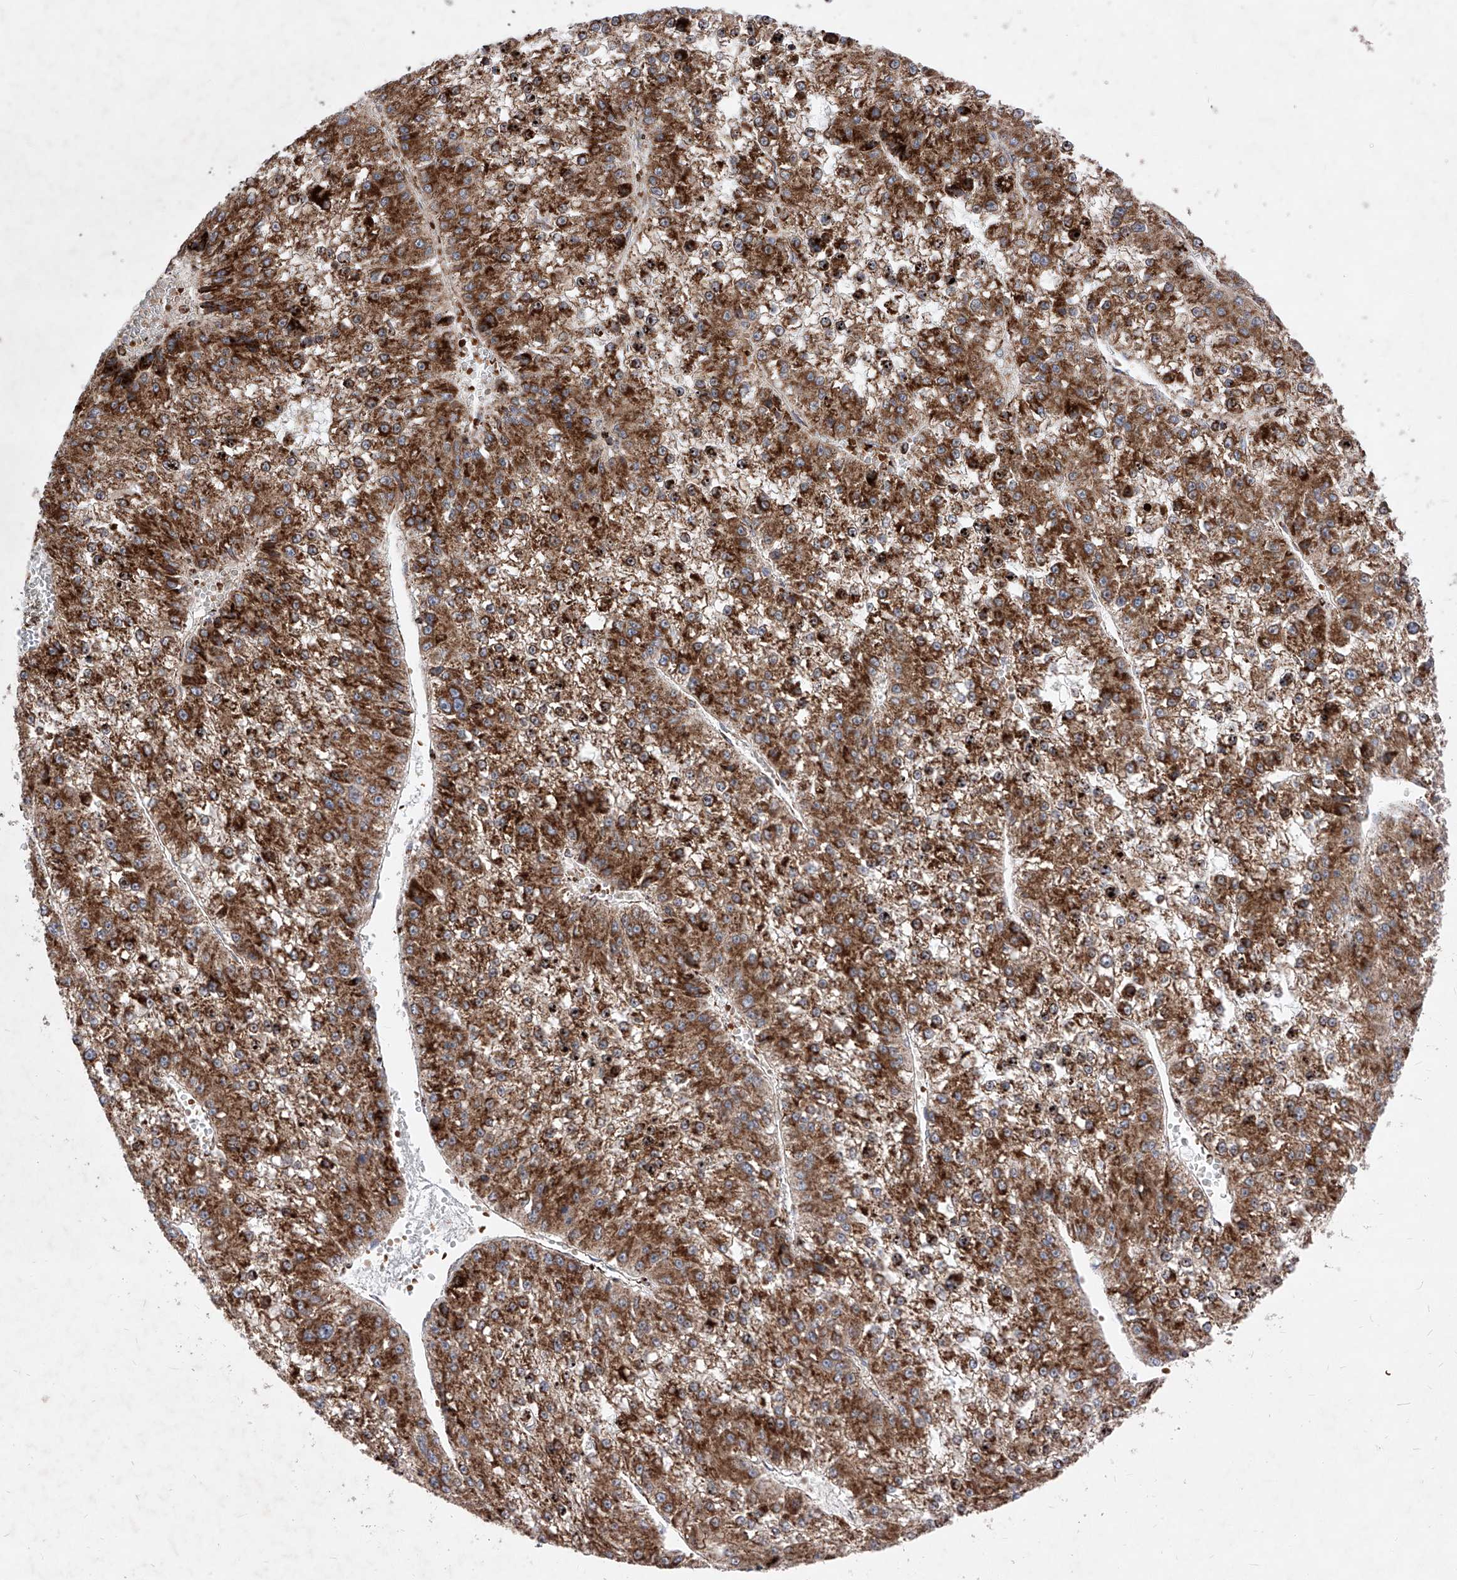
{"staining": {"intensity": "strong", "quantity": ">75%", "location": "cytoplasmic/membranous"}, "tissue": "liver cancer", "cell_type": "Tumor cells", "image_type": "cancer", "snomed": [{"axis": "morphology", "description": "Carcinoma, Hepatocellular, NOS"}, {"axis": "topography", "description": "Liver"}], "caption": "Liver cancer (hepatocellular carcinoma) was stained to show a protein in brown. There is high levels of strong cytoplasmic/membranous staining in approximately >75% of tumor cells. Using DAB (3,3'-diaminobenzidine) (brown) and hematoxylin (blue) stains, captured at high magnification using brightfield microscopy.", "gene": "SEMA6A", "patient": {"sex": "female", "age": 73}}